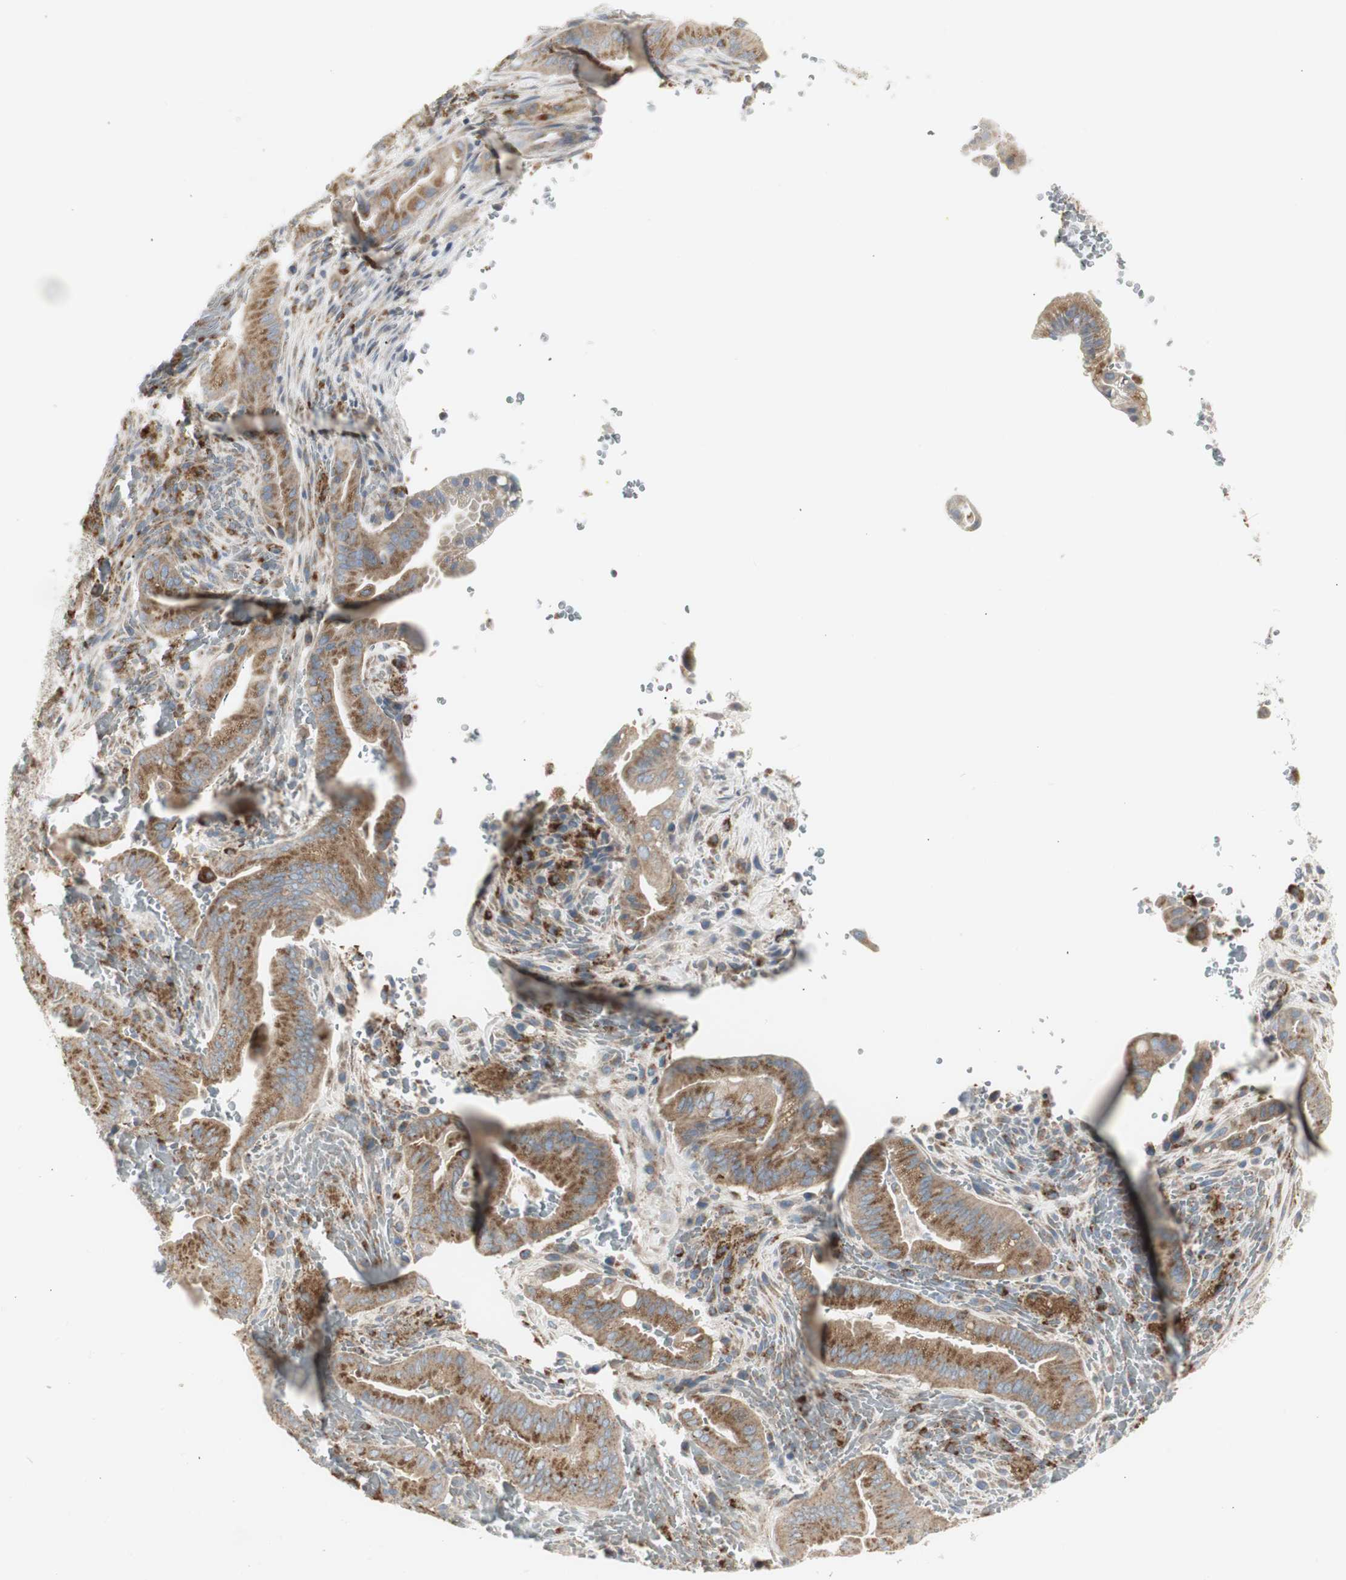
{"staining": {"intensity": "moderate", "quantity": ">75%", "location": "cytoplasmic/membranous"}, "tissue": "liver cancer", "cell_type": "Tumor cells", "image_type": "cancer", "snomed": [{"axis": "morphology", "description": "Cholangiocarcinoma"}, {"axis": "topography", "description": "Liver"}], "caption": "Liver cancer (cholangiocarcinoma) was stained to show a protein in brown. There is medium levels of moderate cytoplasmic/membranous positivity in about >75% of tumor cells.", "gene": "ATP6V1B2", "patient": {"sex": "female", "age": 68}}